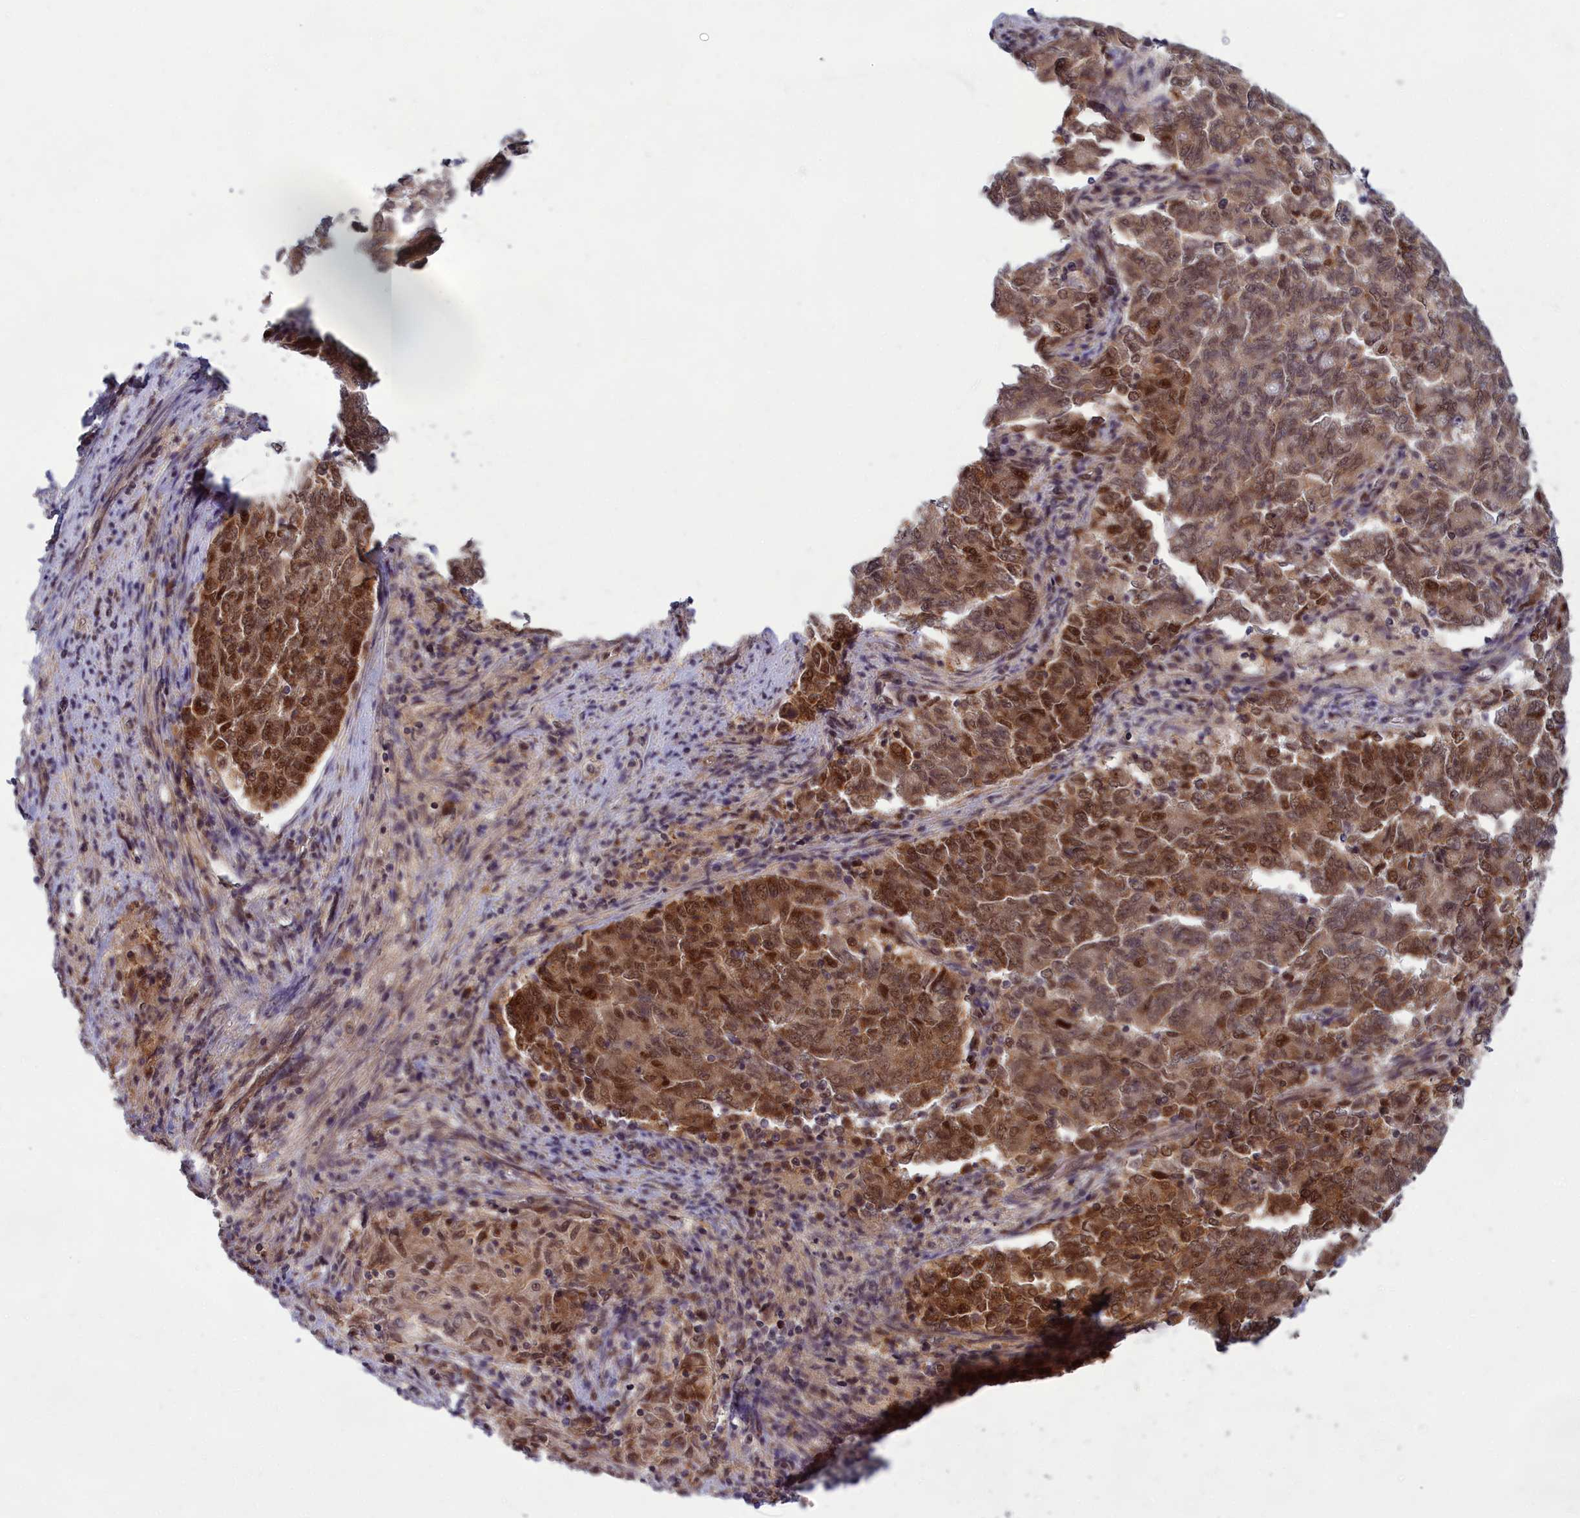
{"staining": {"intensity": "moderate", "quantity": ">75%", "location": "cytoplasmic/membranous,nuclear"}, "tissue": "endometrial cancer", "cell_type": "Tumor cells", "image_type": "cancer", "snomed": [{"axis": "morphology", "description": "Adenocarcinoma, NOS"}, {"axis": "topography", "description": "Endometrium"}], "caption": "Protein analysis of endometrial cancer (adenocarcinoma) tissue shows moderate cytoplasmic/membranous and nuclear positivity in about >75% of tumor cells. (DAB (3,3'-diaminobenzidine) IHC with brightfield microscopy, high magnification).", "gene": "EARS2", "patient": {"sex": "female", "age": 80}}